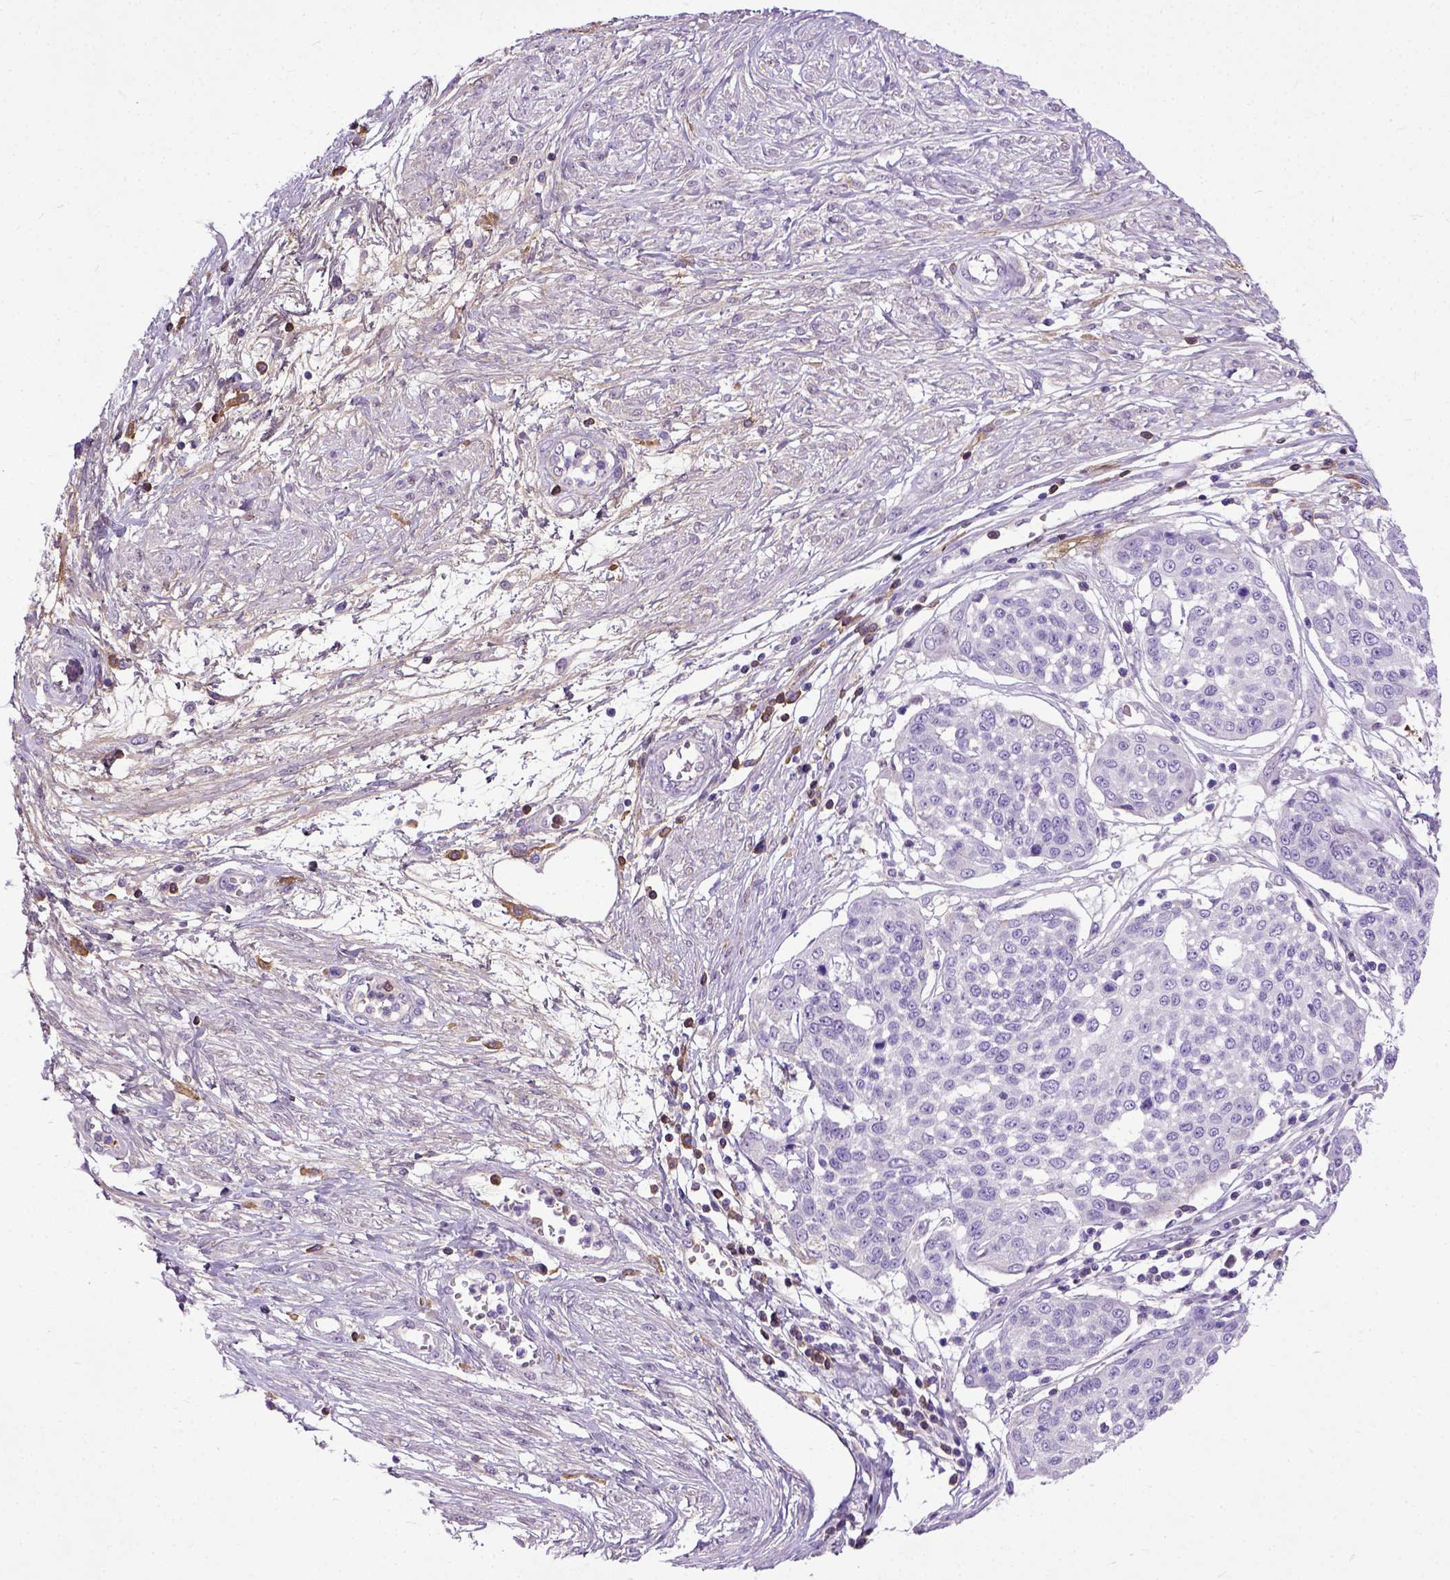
{"staining": {"intensity": "negative", "quantity": "none", "location": "none"}, "tissue": "cervical cancer", "cell_type": "Tumor cells", "image_type": "cancer", "snomed": [{"axis": "morphology", "description": "Squamous cell carcinoma, NOS"}, {"axis": "topography", "description": "Cervix"}], "caption": "DAB immunohistochemical staining of human cervical cancer (squamous cell carcinoma) displays no significant staining in tumor cells. (Brightfield microscopy of DAB immunohistochemistry (IHC) at high magnification).", "gene": "ADAMTS8", "patient": {"sex": "female", "age": 34}}